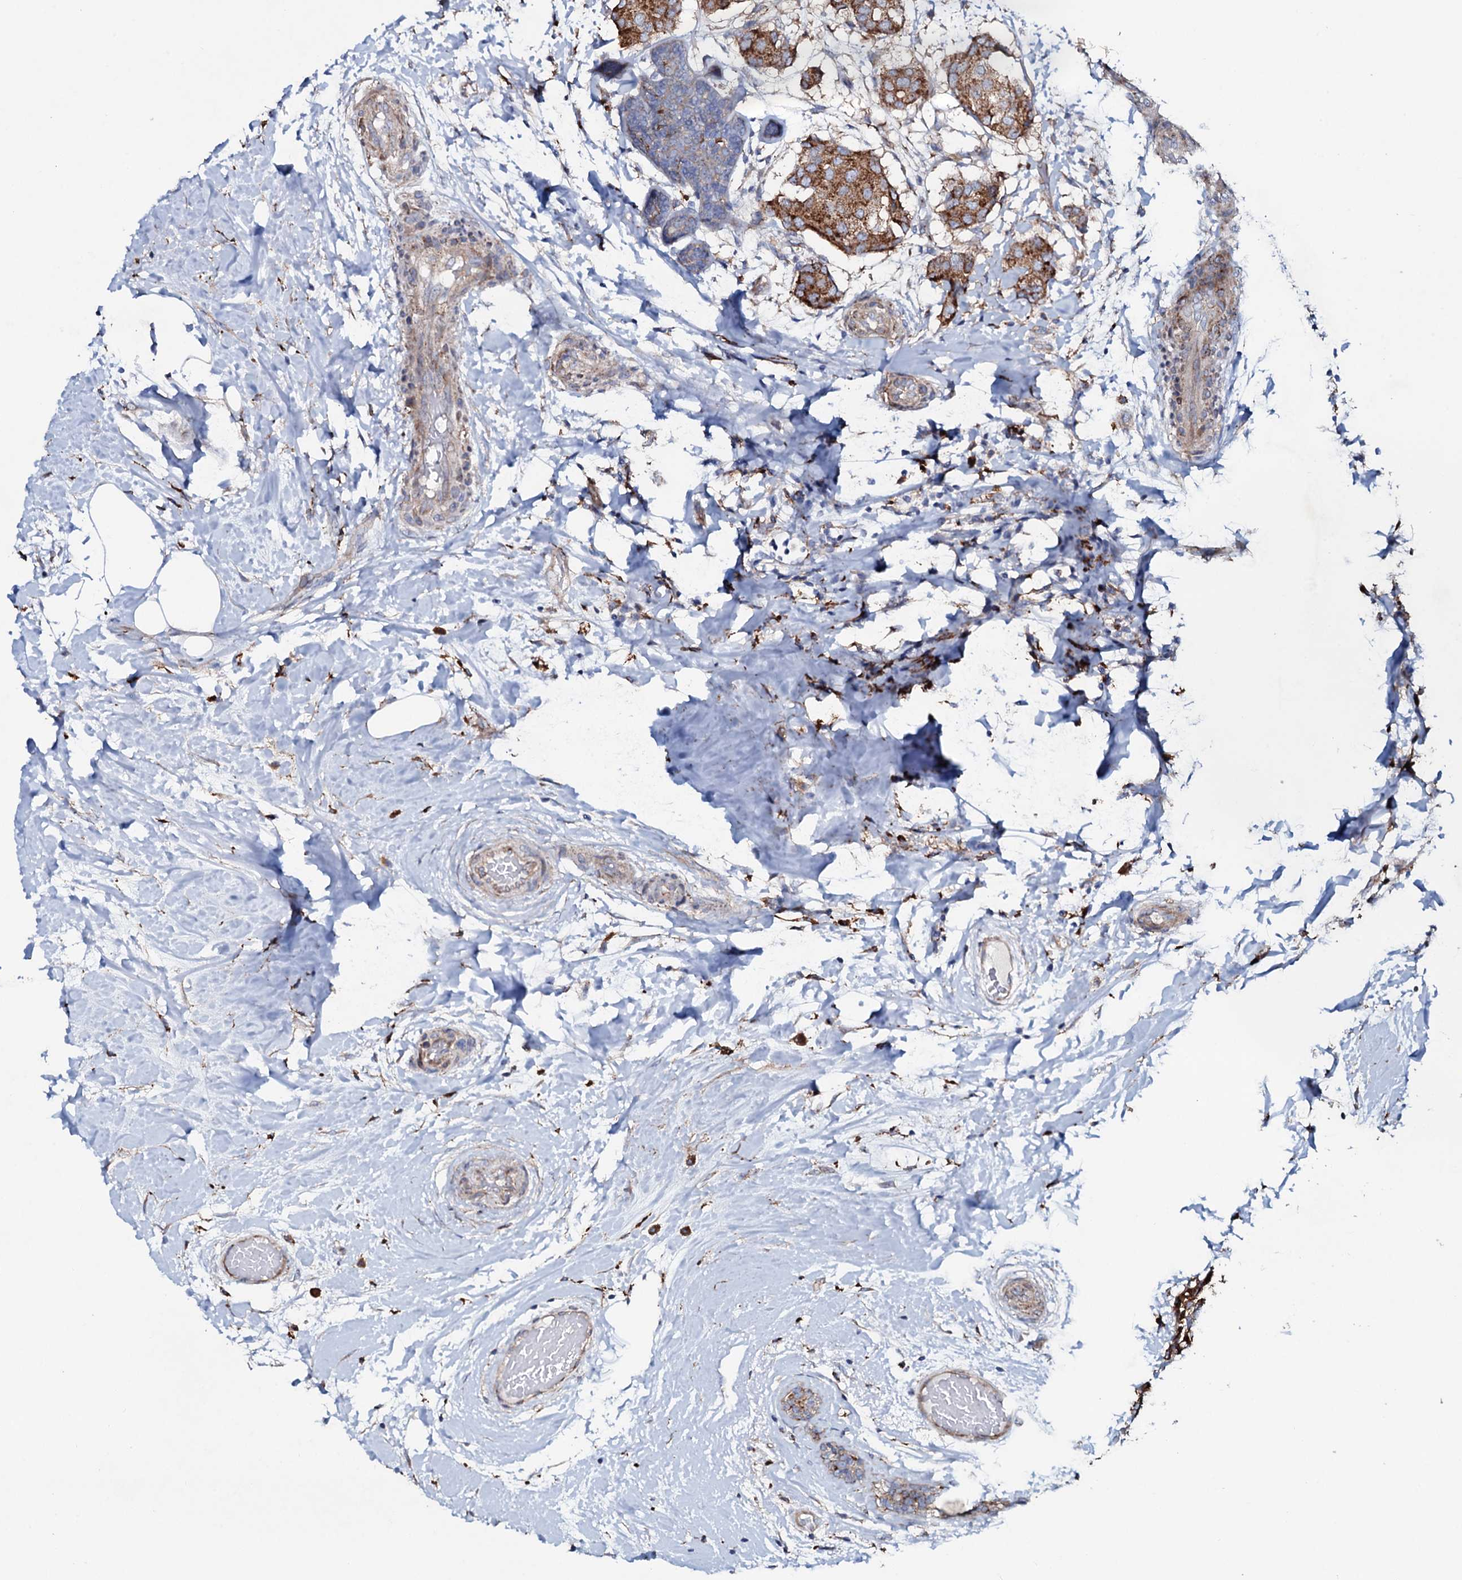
{"staining": {"intensity": "moderate", "quantity": ">75%", "location": "cytoplasmic/membranous"}, "tissue": "breast cancer", "cell_type": "Tumor cells", "image_type": "cancer", "snomed": [{"axis": "morphology", "description": "Duct carcinoma"}, {"axis": "topography", "description": "Breast"}], "caption": "Moderate cytoplasmic/membranous expression for a protein is appreciated in approximately >75% of tumor cells of breast cancer (intraductal carcinoma) using immunohistochemistry.", "gene": "P2RX4", "patient": {"sex": "female", "age": 75}}